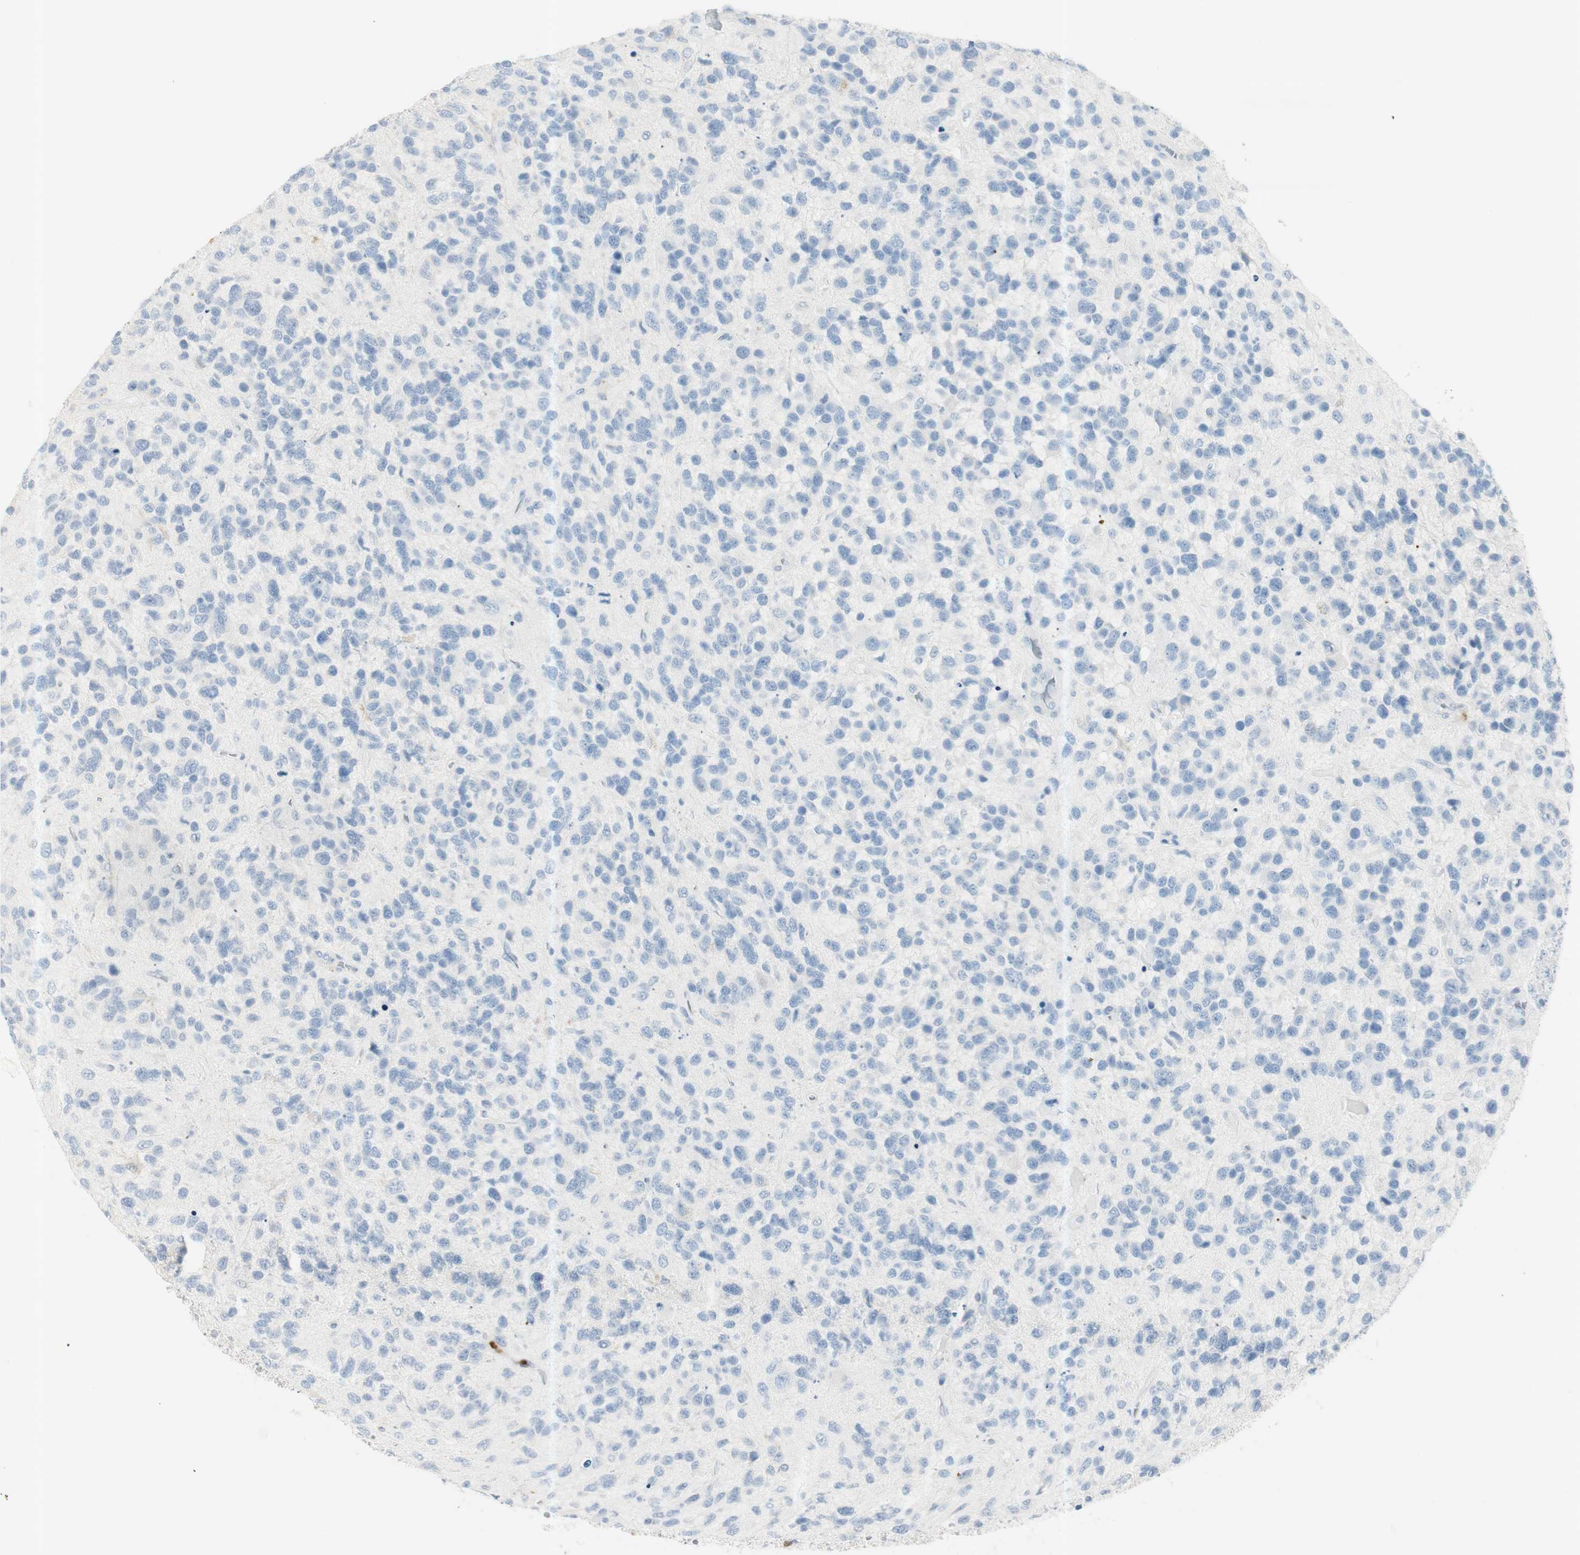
{"staining": {"intensity": "negative", "quantity": "none", "location": "none"}, "tissue": "glioma", "cell_type": "Tumor cells", "image_type": "cancer", "snomed": [{"axis": "morphology", "description": "Glioma, malignant, High grade"}, {"axis": "topography", "description": "Brain"}], "caption": "Protein analysis of malignant glioma (high-grade) demonstrates no significant positivity in tumor cells.", "gene": "PRTN3", "patient": {"sex": "female", "age": 58}}